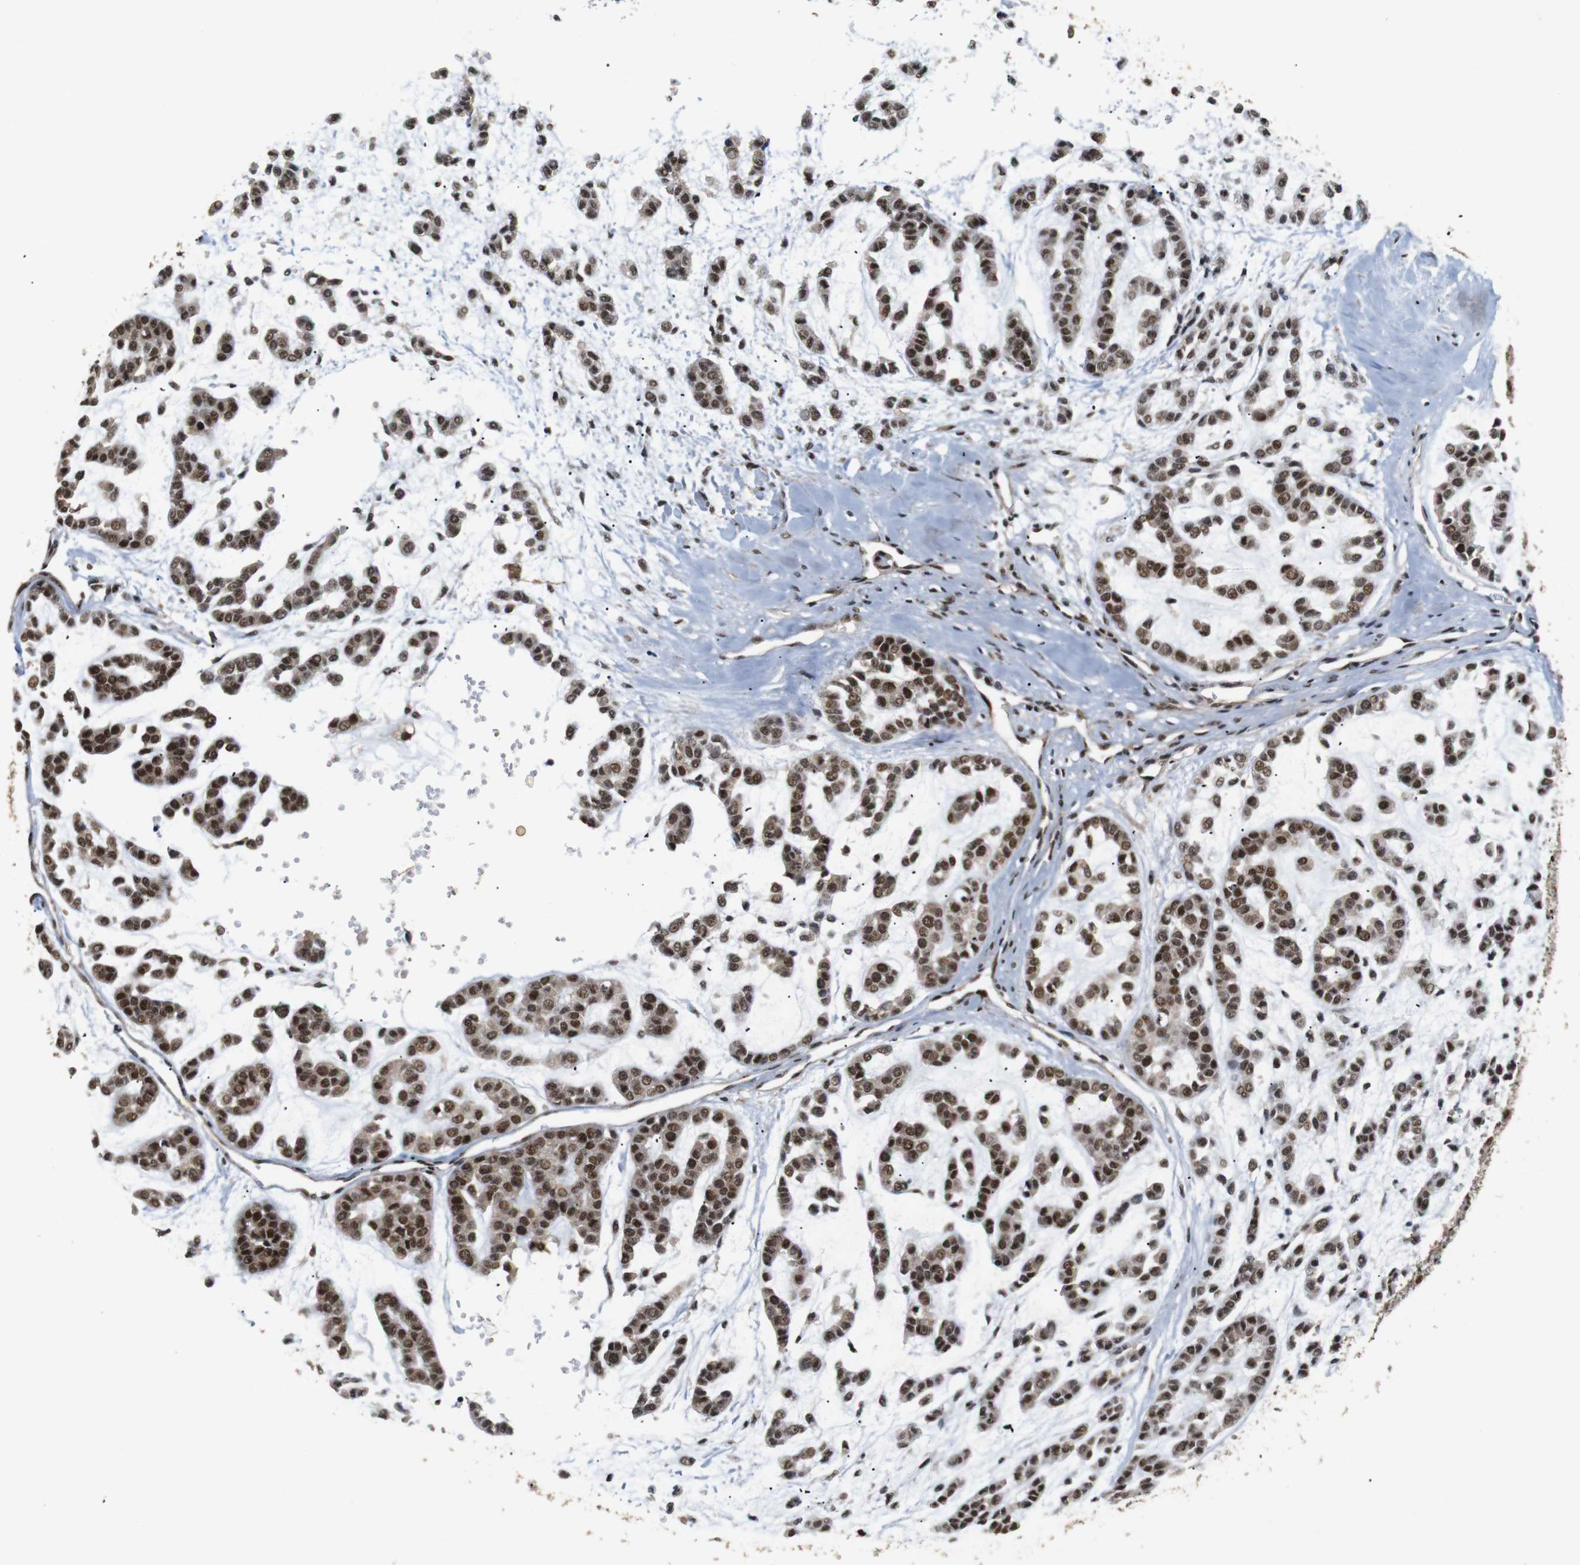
{"staining": {"intensity": "moderate", "quantity": ">75%", "location": "cytoplasmic/membranous,nuclear"}, "tissue": "head and neck cancer", "cell_type": "Tumor cells", "image_type": "cancer", "snomed": [{"axis": "morphology", "description": "Adenocarcinoma, NOS"}, {"axis": "morphology", "description": "Adenoma, NOS"}, {"axis": "topography", "description": "Head-Neck"}], "caption": "Head and neck cancer (adenocarcinoma) tissue shows moderate cytoplasmic/membranous and nuclear staining in approximately >75% of tumor cells", "gene": "PYM1", "patient": {"sex": "female", "age": 55}}